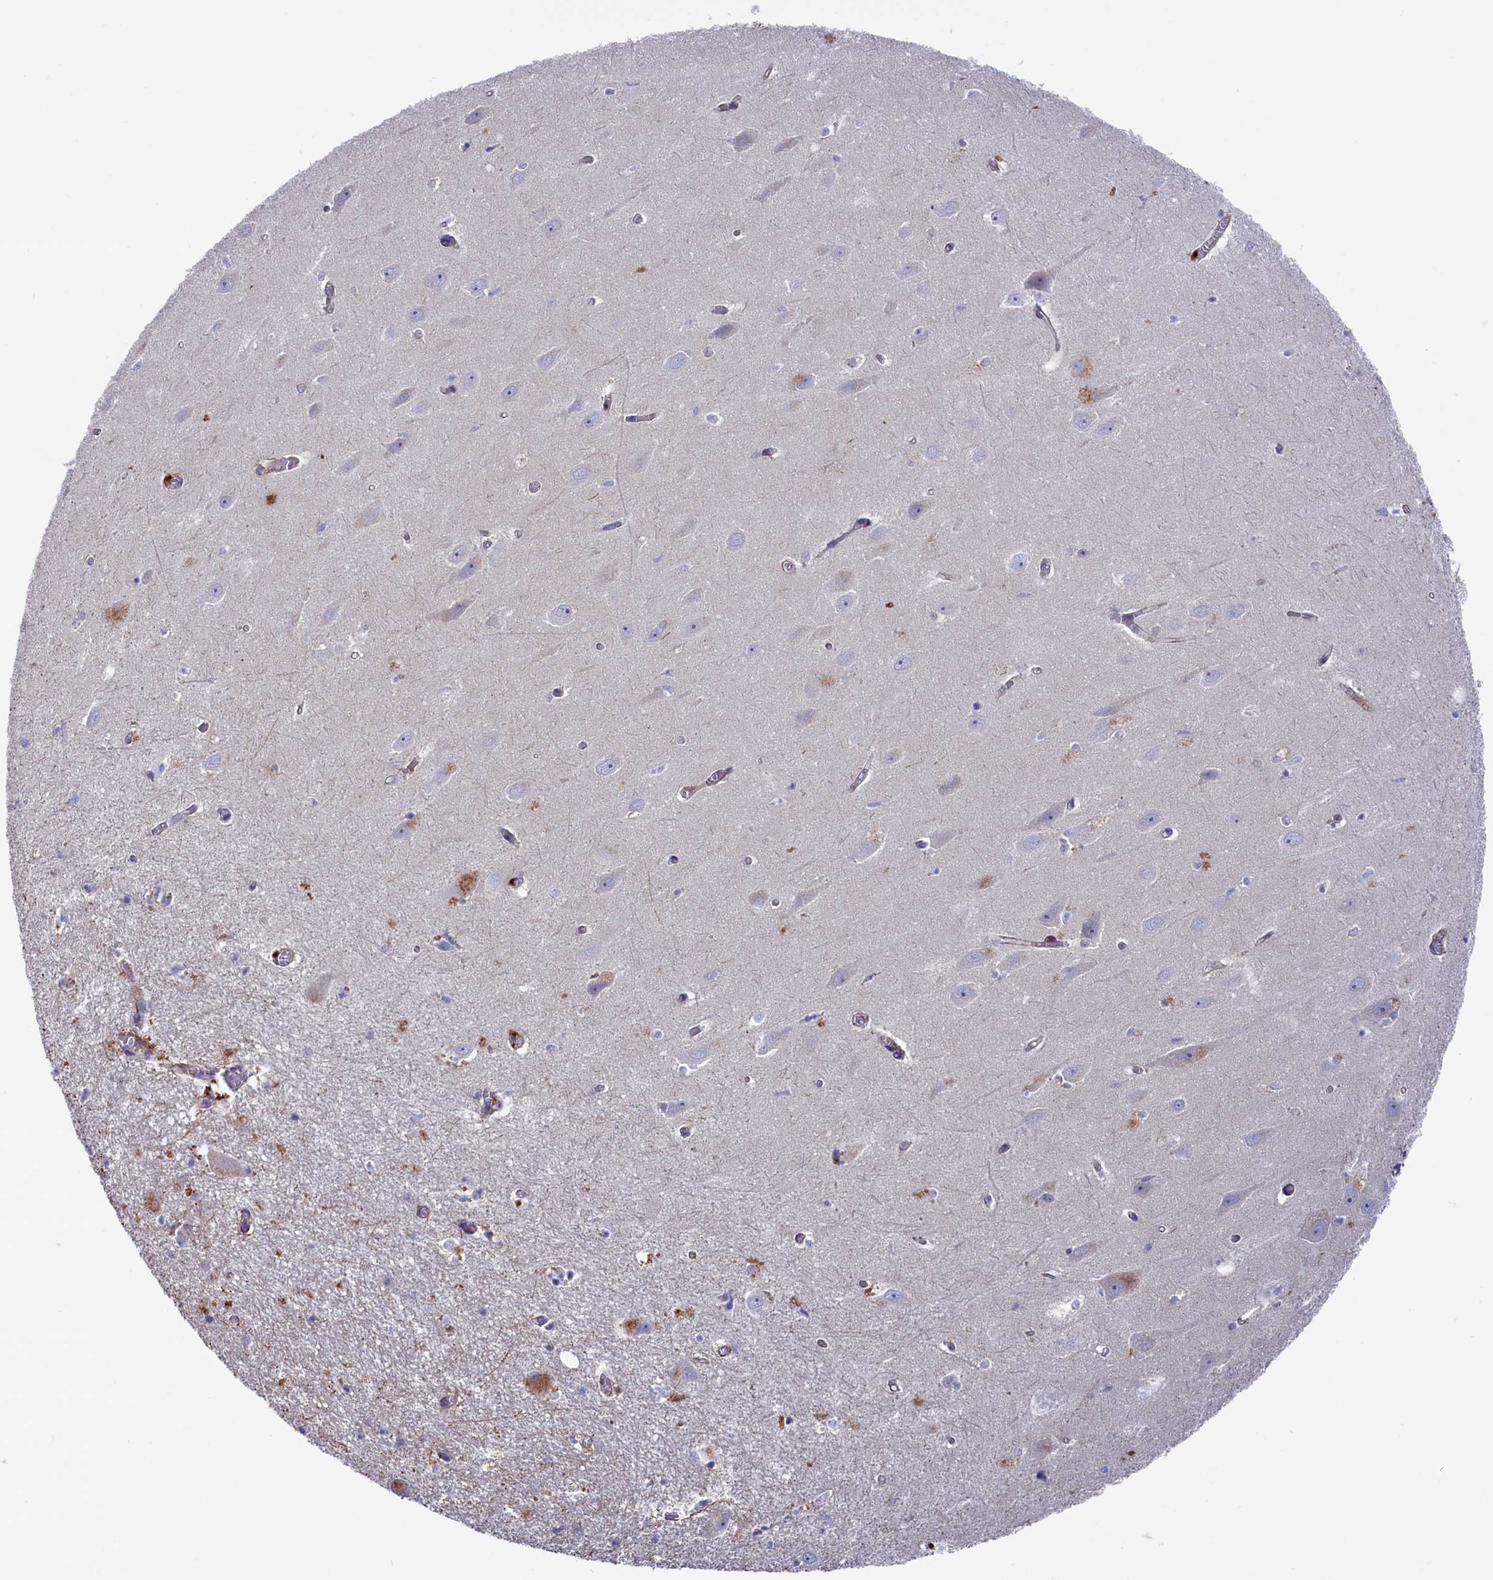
{"staining": {"intensity": "moderate", "quantity": "<25%", "location": "cytoplasmic/membranous"}, "tissue": "hippocampus", "cell_type": "Glial cells", "image_type": "normal", "snomed": [{"axis": "morphology", "description": "Normal tissue, NOS"}, {"axis": "topography", "description": "Hippocampus"}], "caption": "Immunohistochemical staining of unremarkable human hippocampus displays <25% levels of moderate cytoplasmic/membranous protein expression in about <25% of glial cells. (DAB (3,3'-diaminobenzidine) = brown stain, brightfield microscopy at high magnification).", "gene": "NUDT7", "patient": {"sex": "female", "age": 64}}